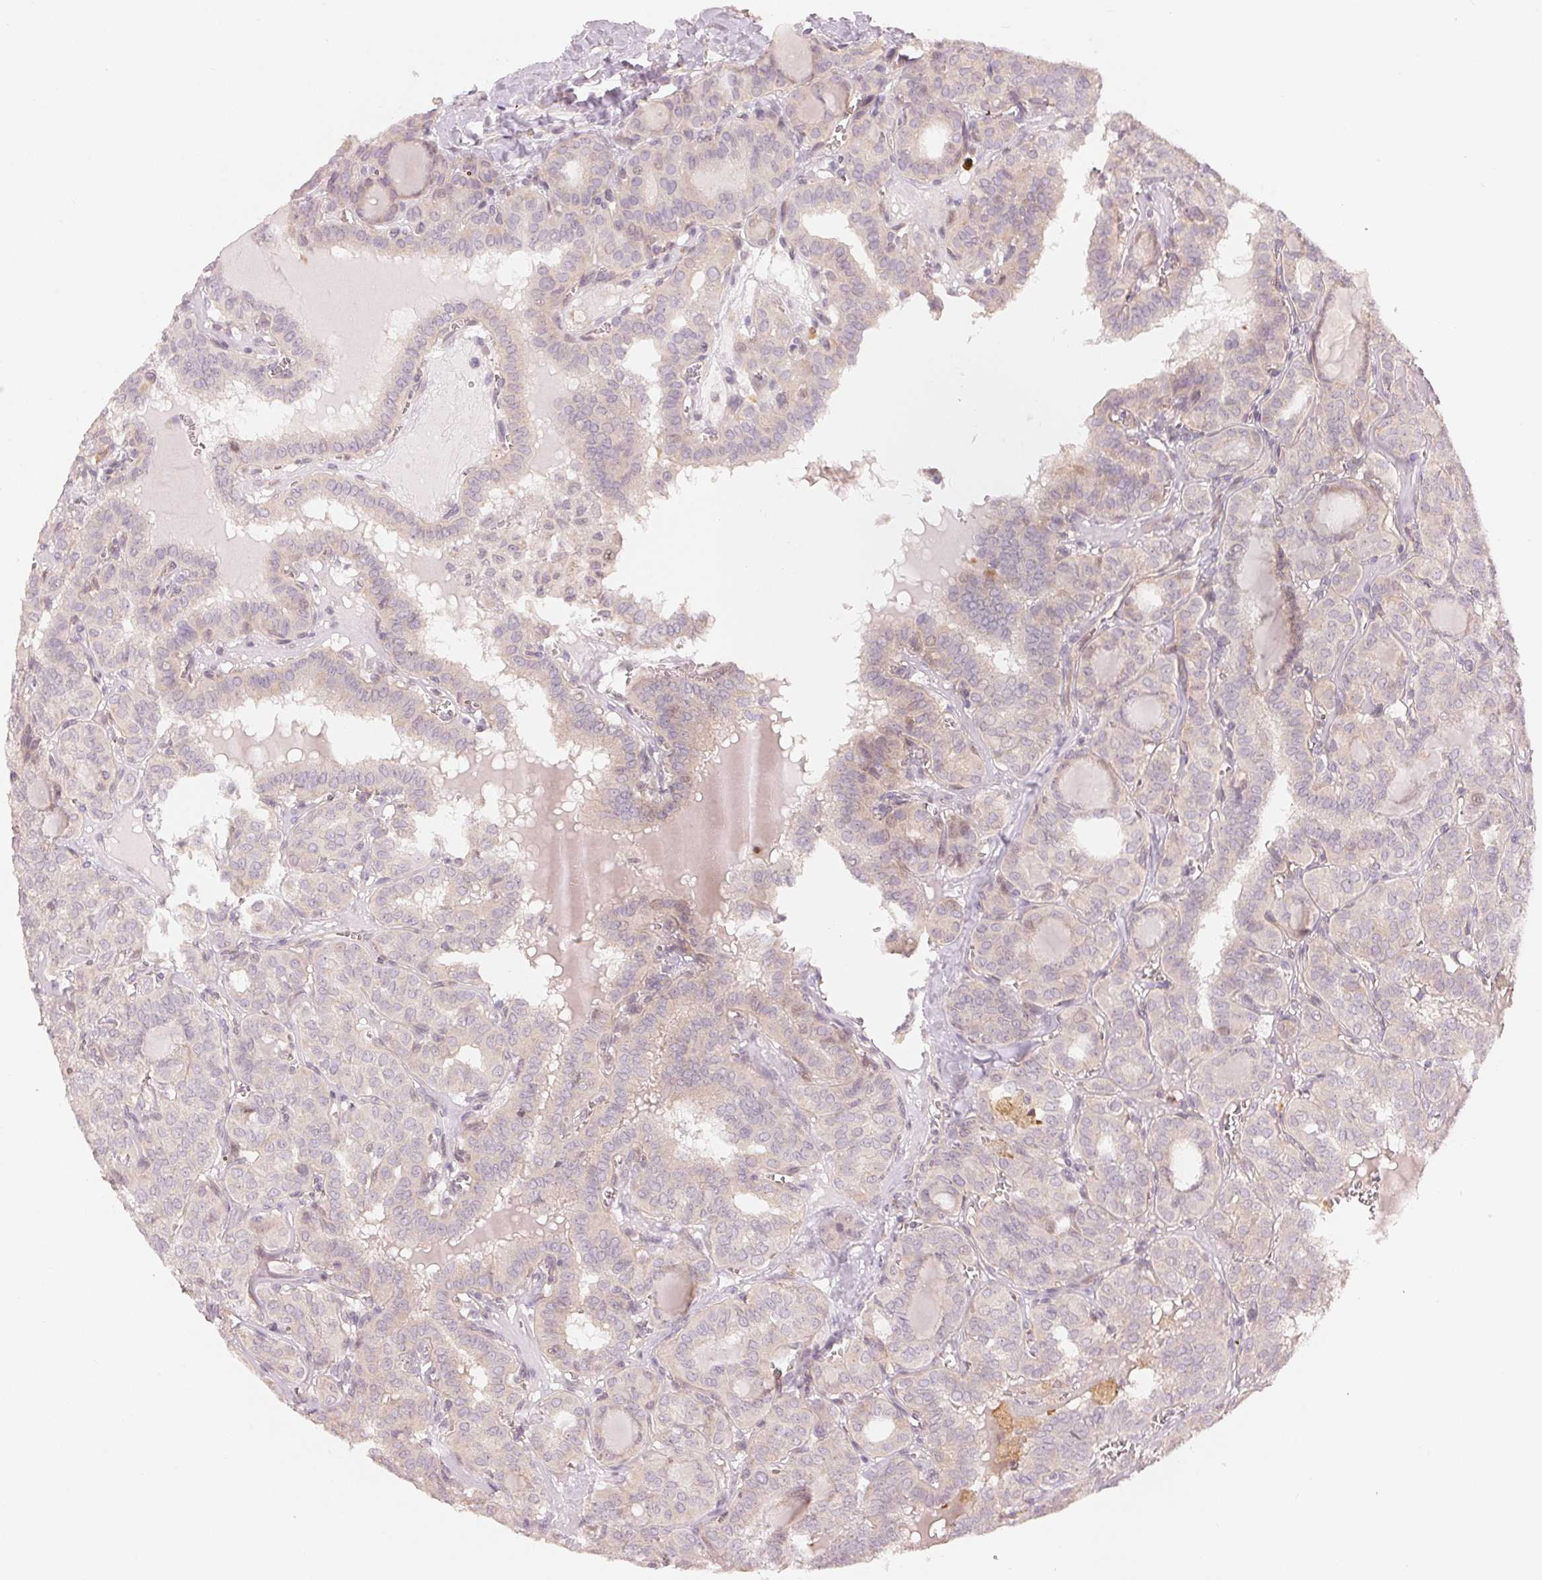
{"staining": {"intensity": "negative", "quantity": "none", "location": "none"}, "tissue": "thyroid cancer", "cell_type": "Tumor cells", "image_type": "cancer", "snomed": [{"axis": "morphology", "description": "Papillary adenocarcinoma, NOS"}, {"axis": "topography", "description": "Thyroid gland"}], "caption": "IHC photomicrograph of neoplastic tissue: human papillary adenocarcinoma (thyroid) stained with DAB (3,3'-diaminobenzidine) displays no significant protein expression in tumor cells.", "gene": "DENND2C", "patient": {"sex": "female", "age": 41}}